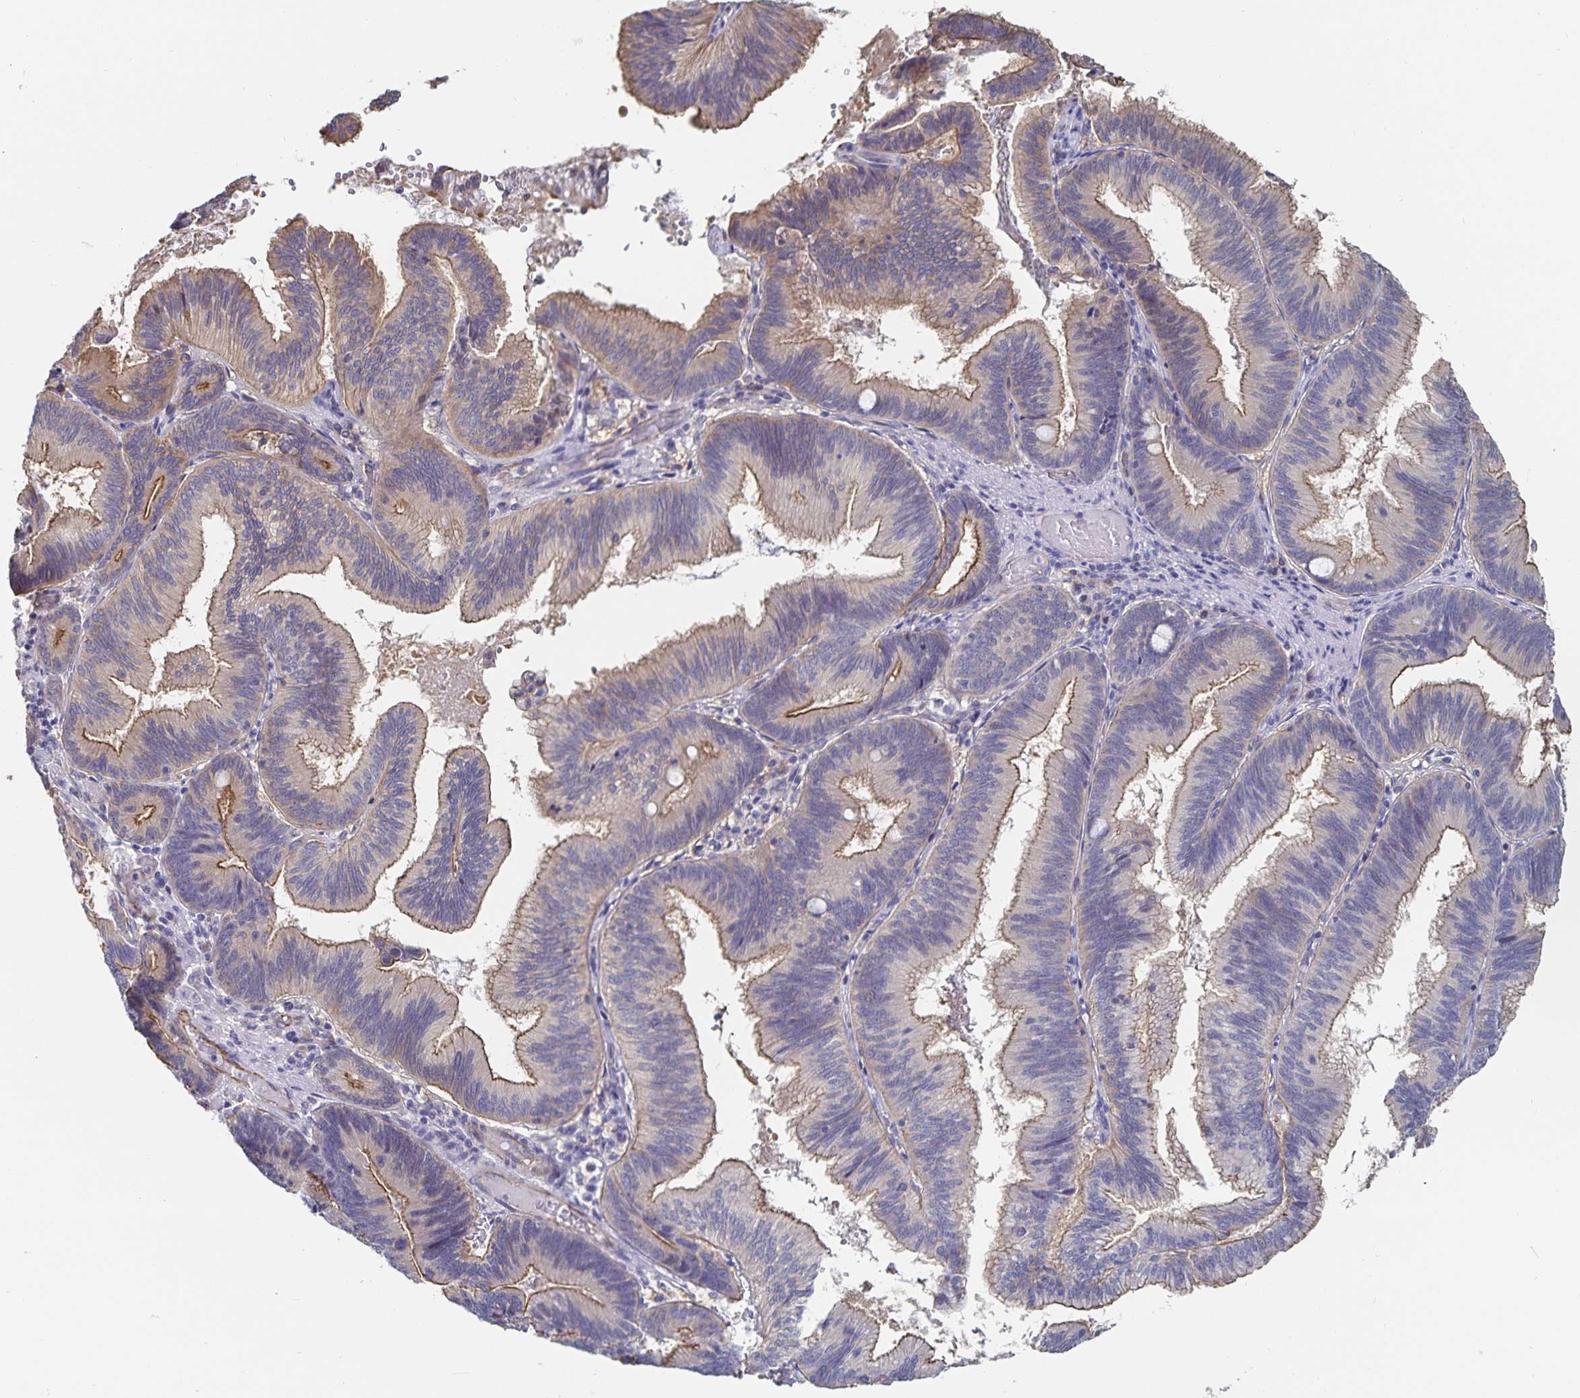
{"staining": {"intensity": "moderate", "quantity": "25%-75%", "location": "cytoplasmic/membranous"}, "tissue": "pancreatic cancer", "cell_type": "Tumor cells", "image_type": "cancer", "snomed": [{"axis": "morphology", "description": "Adenocarcinoma, NOS"}, {"axis": "topography", "description": "Pancreas"}], "caption": "Pancreatic adenocarcinoma stained with DAB IHC demonstrates medium levels of moderate cytoplasmic/membranous staining in about 25%-75% of tumor cells. (DAB (3,3'-diaminobenzidine) IHC, brown staining for protein, blue staining for nuclei).", "gene": "SSTR1", "patient": {"sex": "male", "age": 82}}